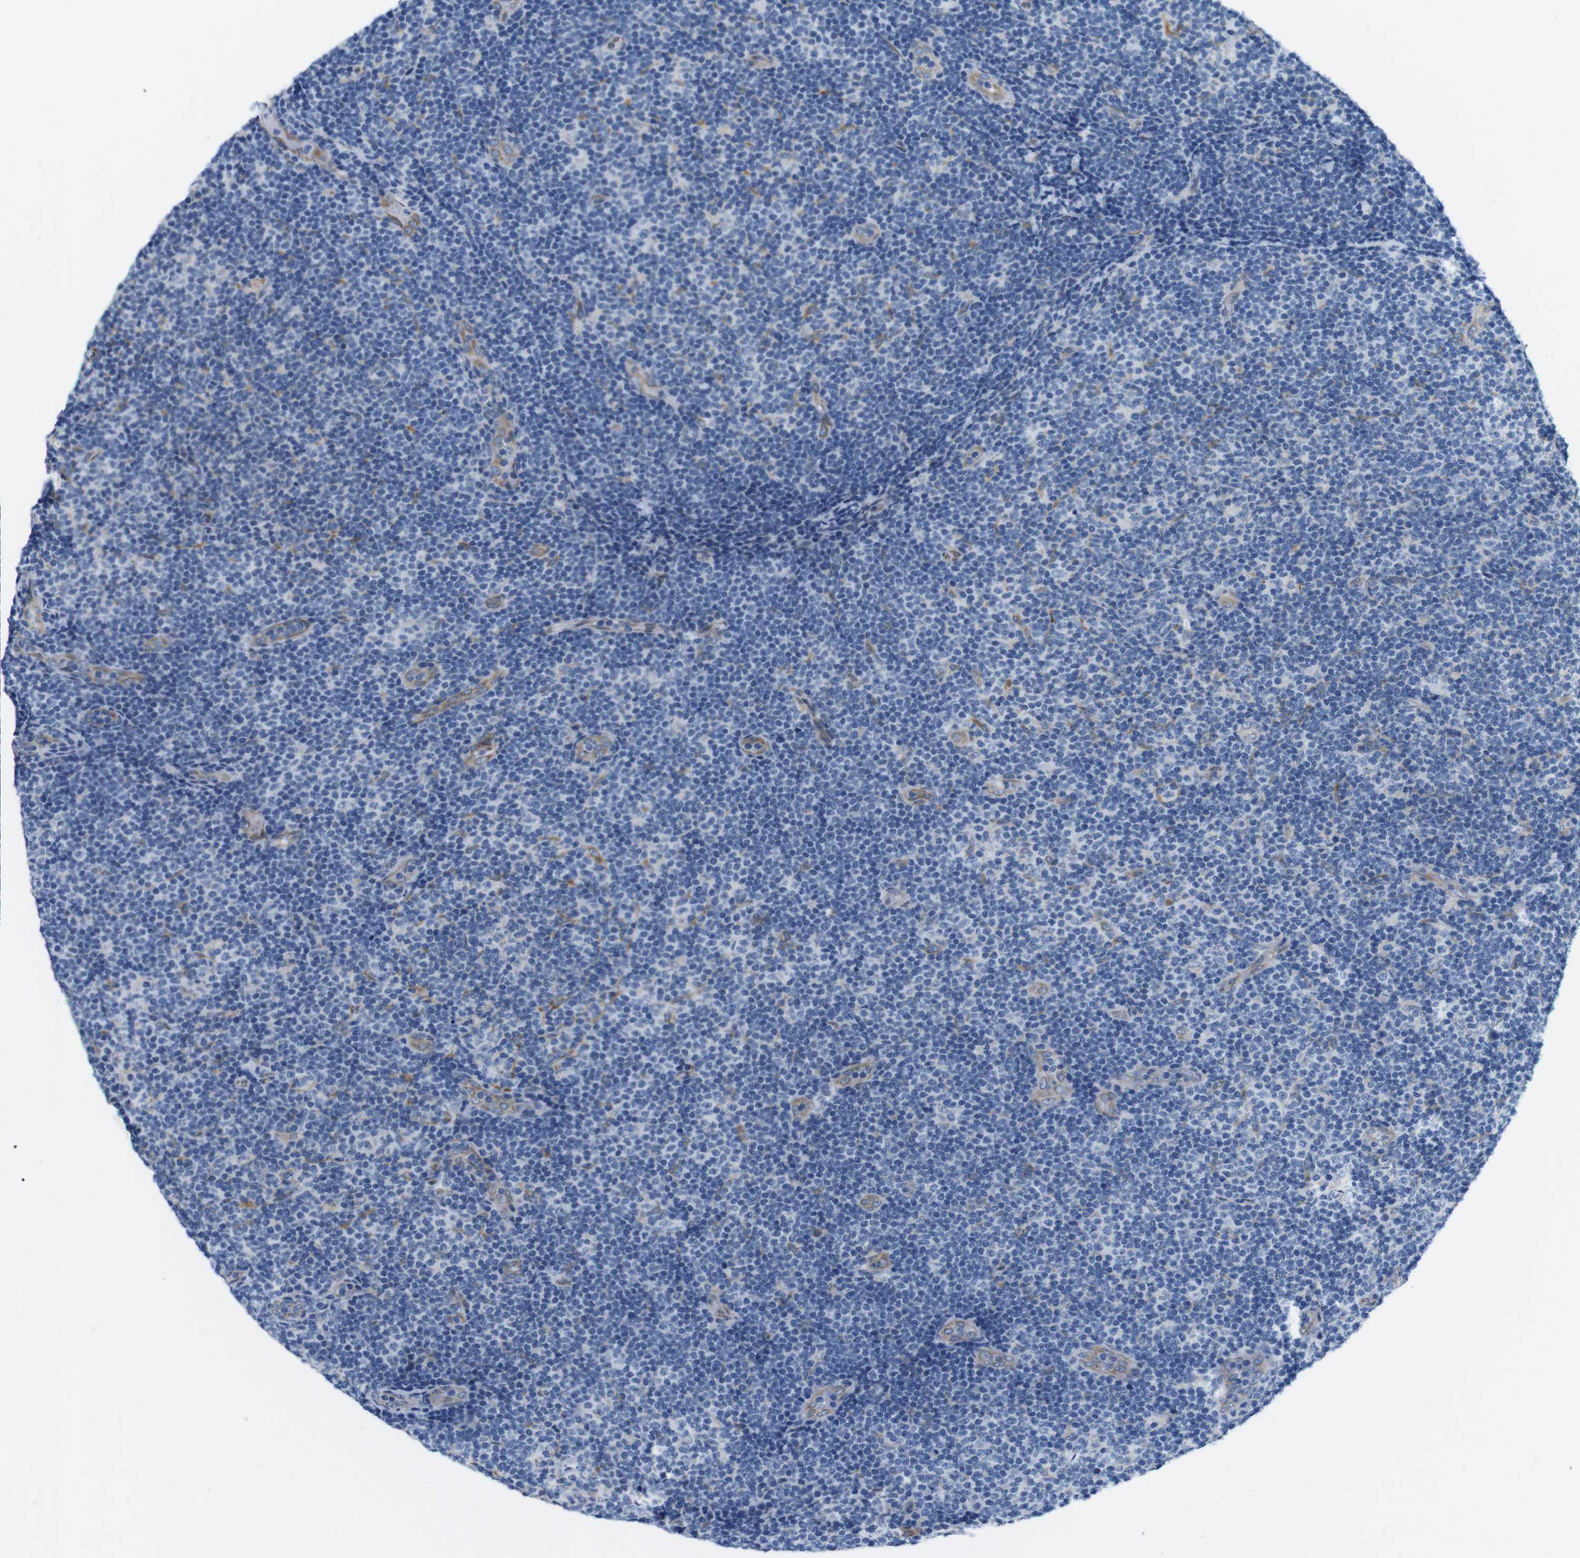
{"staining": {"intensity": "negative", "quantity": "none", "location": "none"}, "tissue": "lymphoma", "cell_type": "Tumor cells", "image_type": "cancer", "snomed": [{"axis": "morphology", "description": "Malignant lymphoma, non-Hodgkin's type, Low grade"}, {"axis": "topography", "description": "Lymph node"}], "caption": "Immunohistochemistry (IHC) image of malignant lymphoma, non-Hodgkin's type (low-grade) stained for a protein (brown), which displays no staining in tumor cells. The staining is performed using DAB (3,3'-diaminobenzidine) brown chromogen with nuclei counter-stained in using hematoxylin.", "gene": "HACD3", "patient": {"sex": "male", "age": 83}}